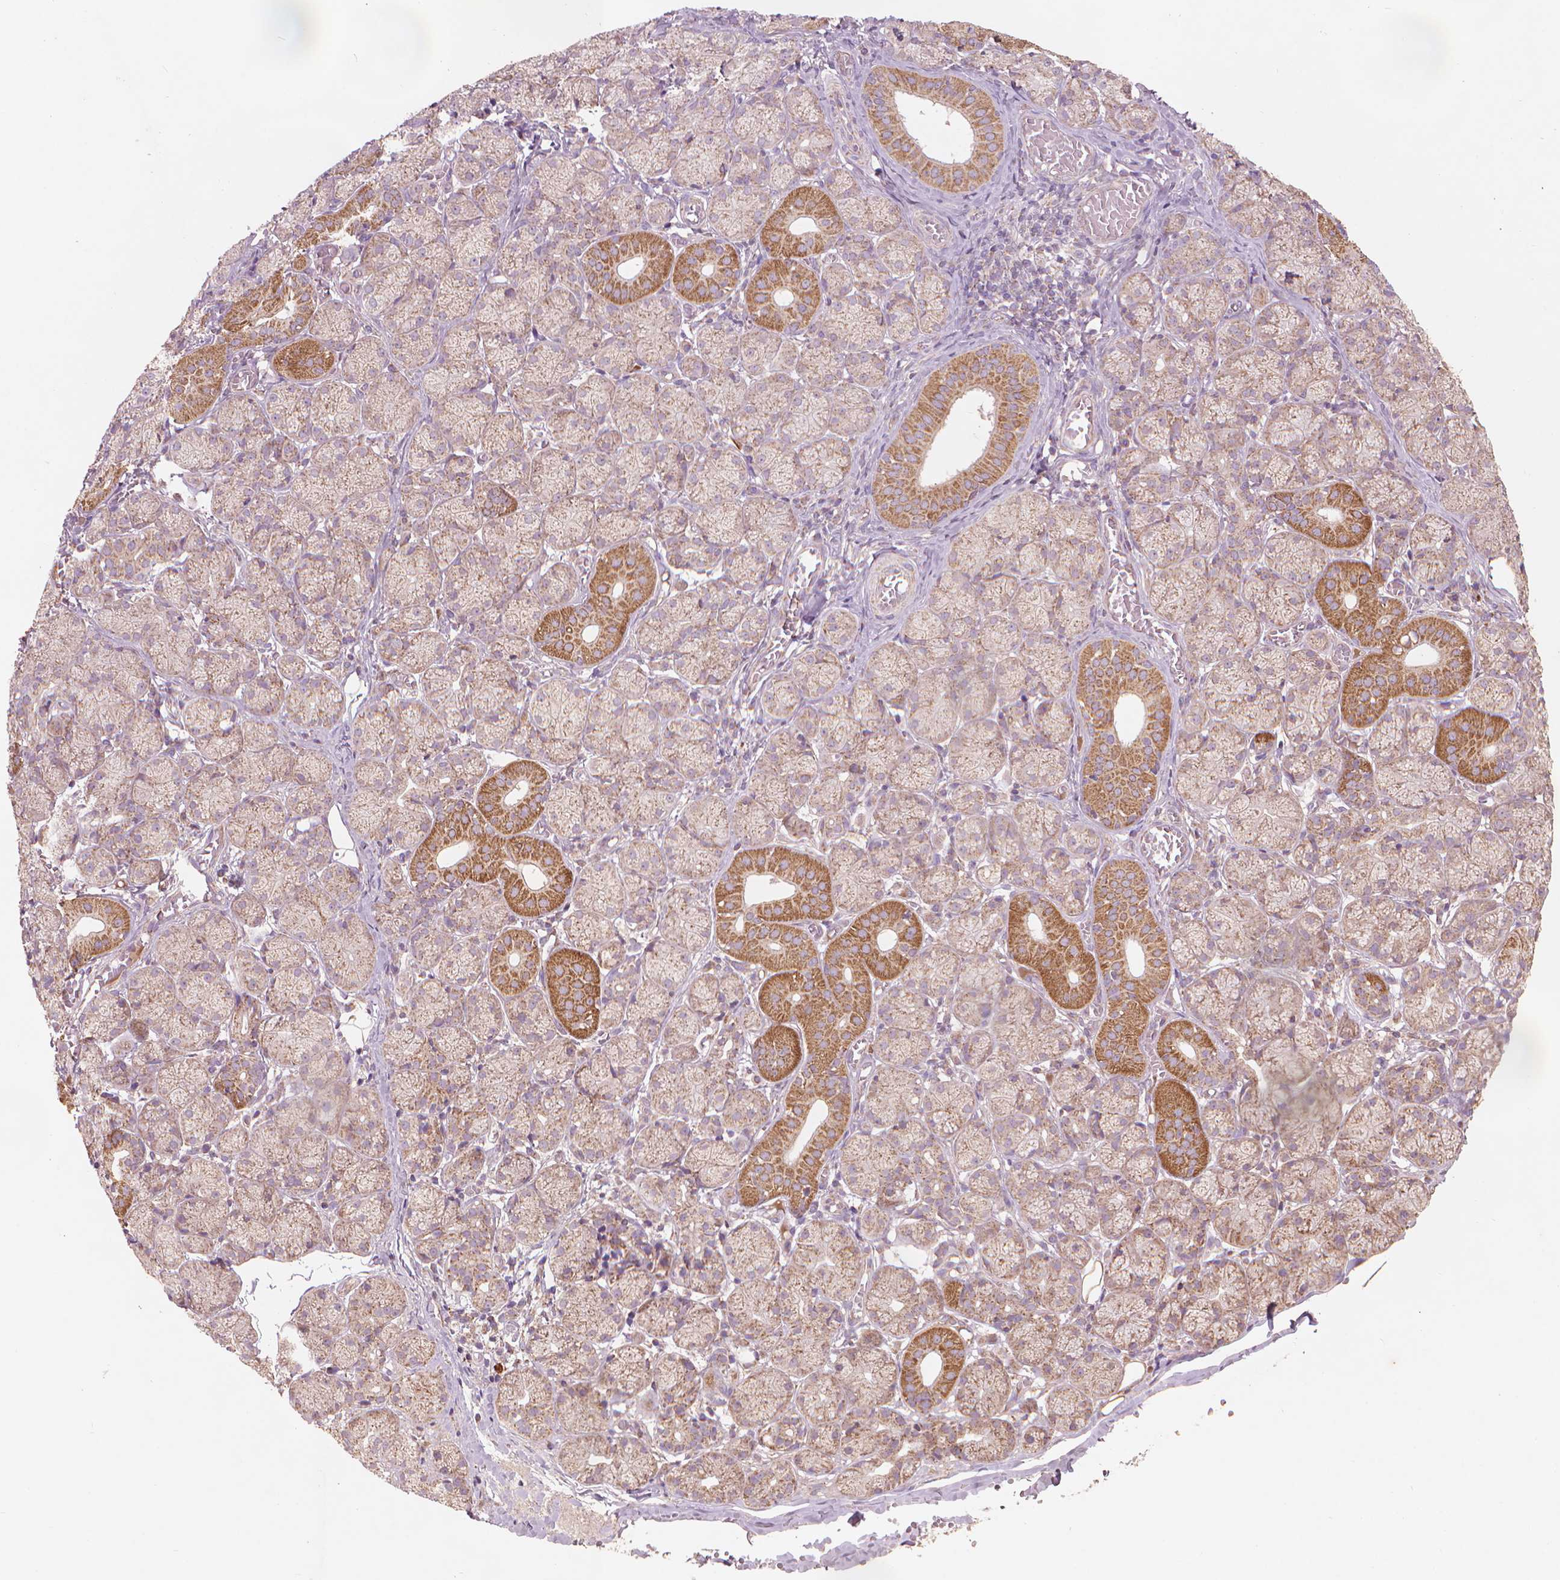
{"staining": {"intensity": "moderate", "quantity": ">75%", "location": "cytoplasmic/membranous"}, "tissue": "salivary gland", "cell_type": "Glandular cells", "image_type": "normal", "snomed": [{"axis": "morphology", "description": "Normal tissue, NOS"}, {"axis": "topography", "description": "Salivary gland"}, {"axis": "topography", "description": "Peripheral nerve tissue"}], "caption": "Glandular cells exhibit medium levels of moderate cytoplasmic/membranous staining in approximately >75% of cells in unremarkable human salivary gland. (Brightfield microscopy of DAB IHC at high magnification).", "gene": "NLRX1", "patient": {"sex": "female", "age": 24}}